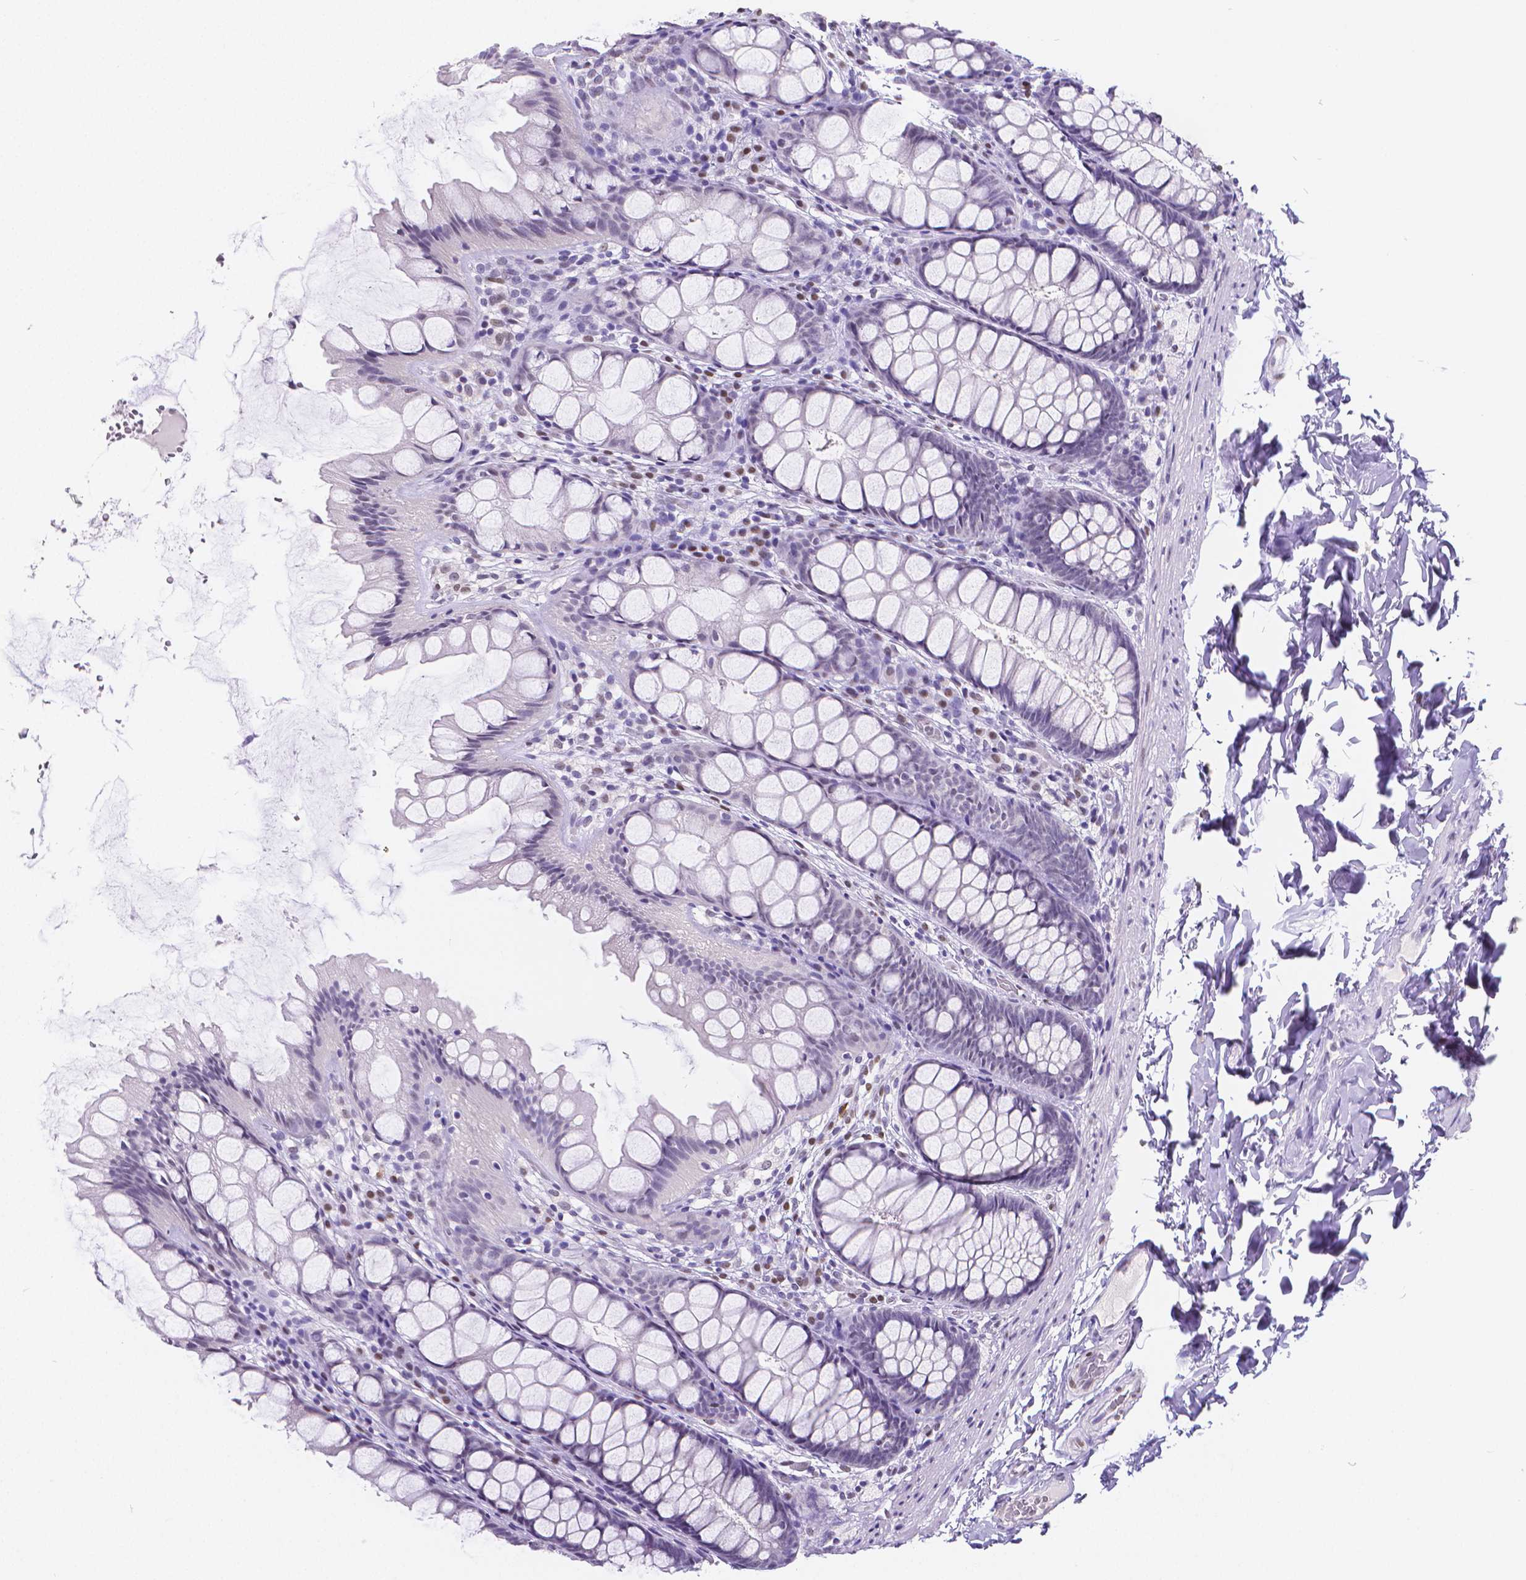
{"staining": {"intensity": "negative", "quantity": "none", "location": "none"}, "tissue": "colon", "cell_type": "Endothelial cells", "image_type": "normal", "snomed": [{"axis": "morphology", "description": "Normal tissue, NOS"}, {"axis": "topography", "description": "Colon"}], "caption": "Immunohistochemistry (IHC) of benign colon displays no expression in endothelial cells.", "gene": "MEF2C", "patient": {"sex": "male", "age": 47}}